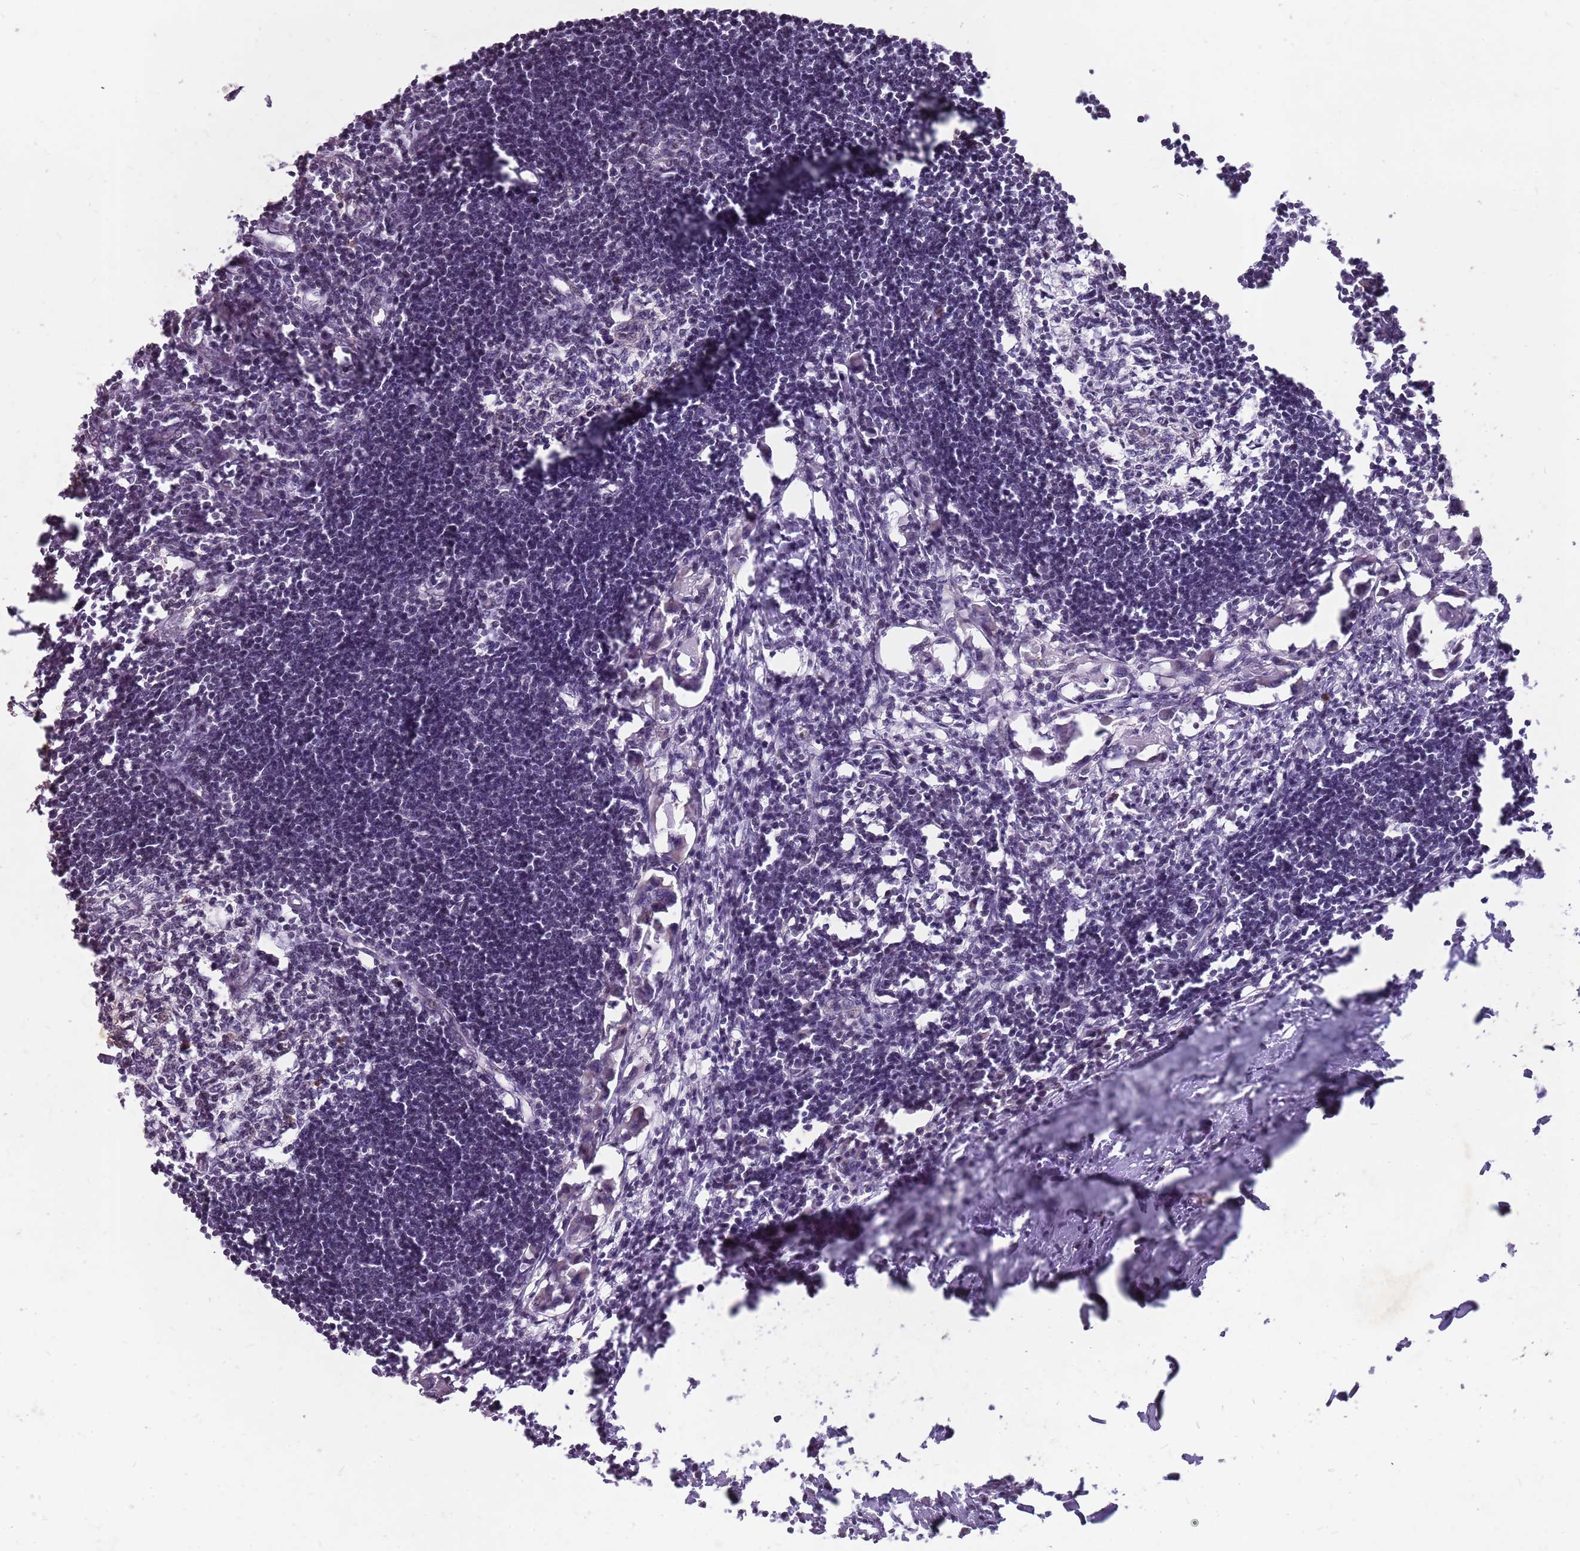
{"staining": {"intensity": "negative", "quantity": "none", "location": "none"}, "tissue": "lymph node", "cell_type": "Germinal center cells", "image_type": "normal", "snomed": [{"axis": "morphology", "description": "Normal tissue, NOS"}, {"axis": "morphology", "description": "Malignant melanoma, Metastatic site"}, {"axis": "topography", "description": "Lymph node"}], "caption": "DAB immunohistochemical staining of normal human lymph node exhibits no significant staining in germinal center cells.", "gene": "NEK6", "patient": {"sex": "male", "age": 41}}